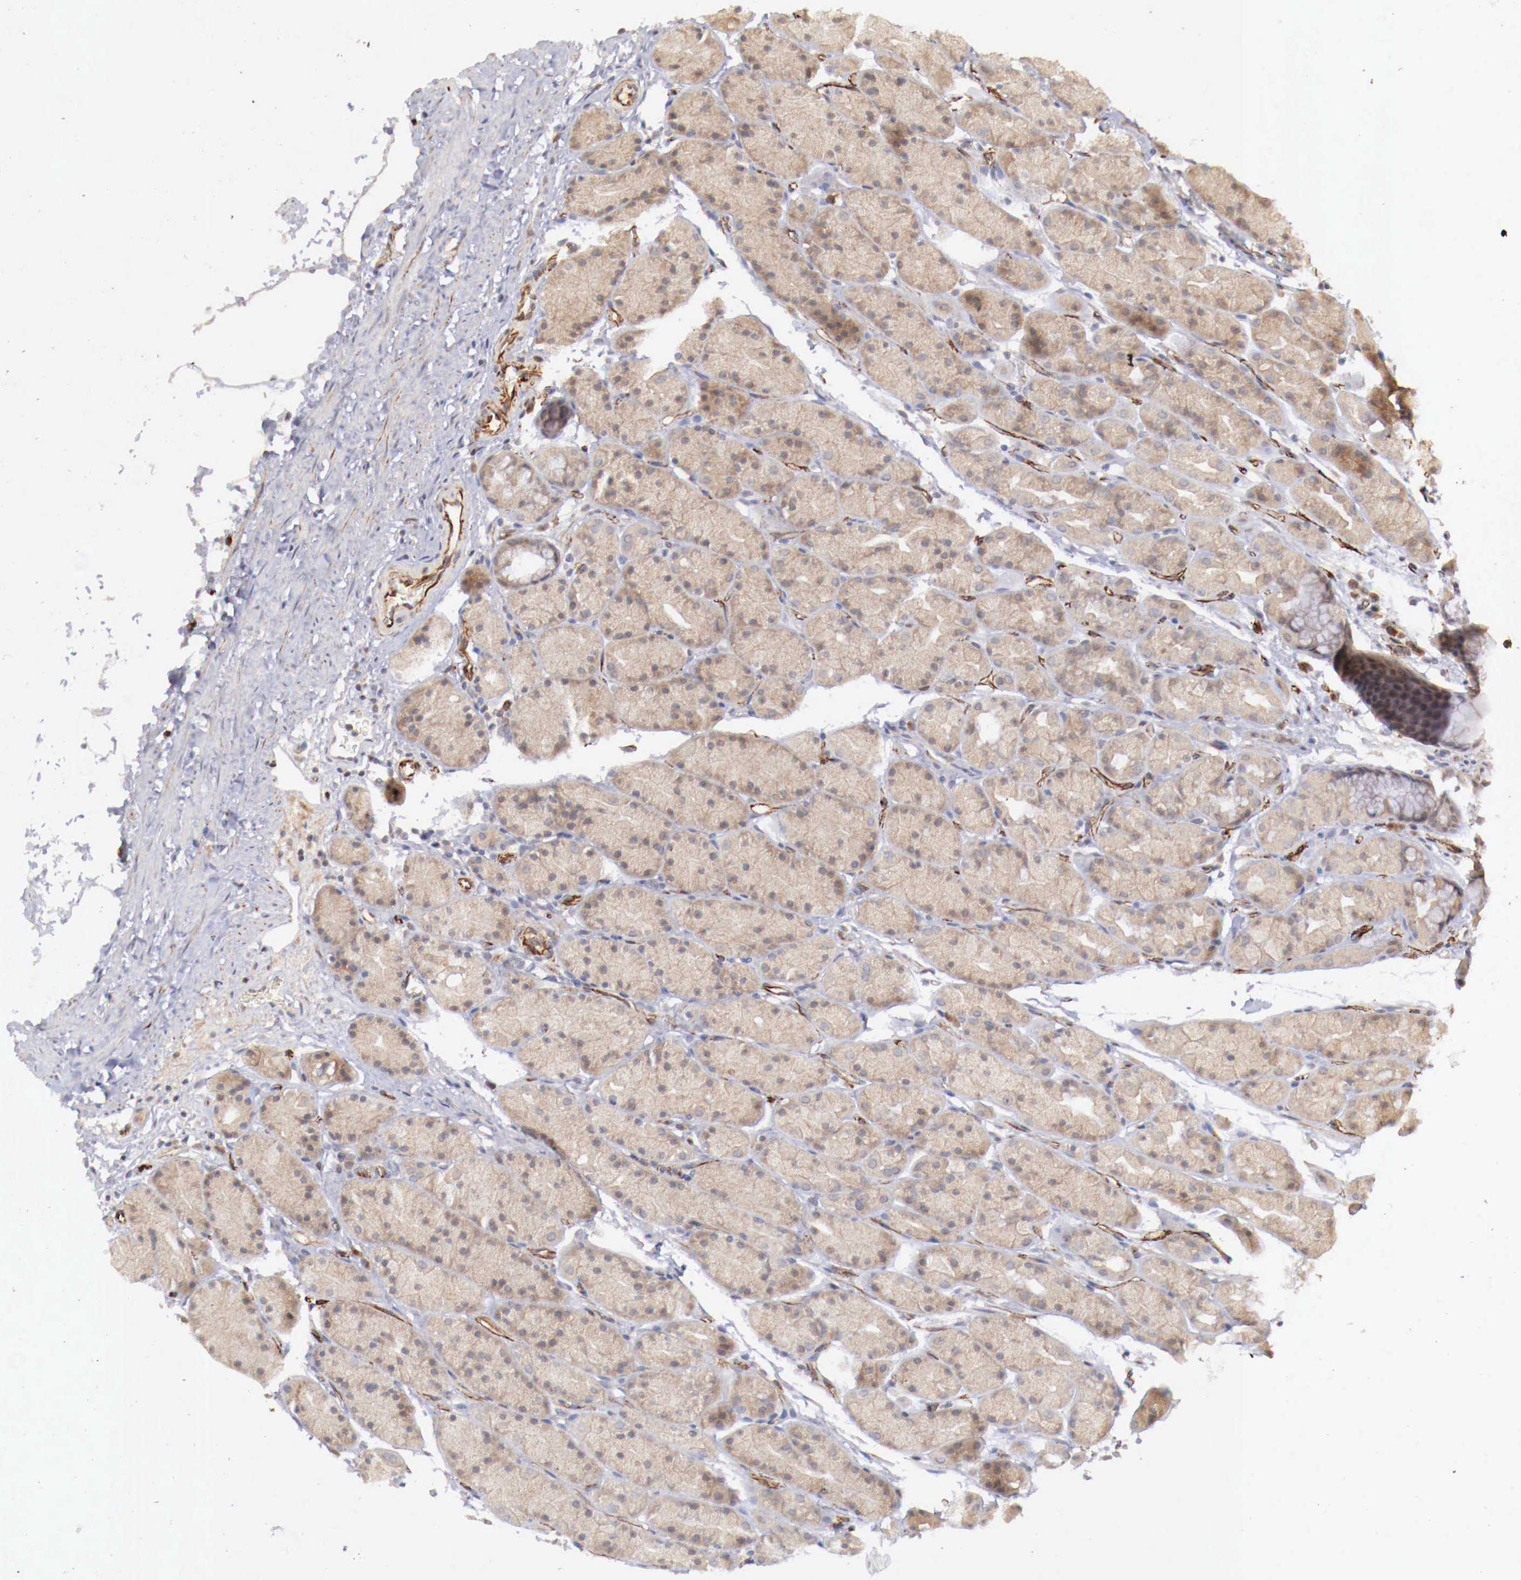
{"staining": {"intensity": "weak", "quantity": ">75%", "location": "cytoplasmic/membranous"}, "tissue": "stomach", "cell_type": "Glandular cells", "image_type": "normal", "snomed": [{"axis": "morphology", "description": "Adenocarcinoma, NOS"}, {"axis": "topography", "description": "Stomach, upper"}], "caption": "The micrograph demonstrates staining of benign stomach, revealing weak cytoplasmic/membranous protein expression (brown color) within glandular cells. (brown staining indicates protein expression, while blue staining denotes nuclei).", "gene": "WT1", "patient": {"sex": "male", "age": 47}}